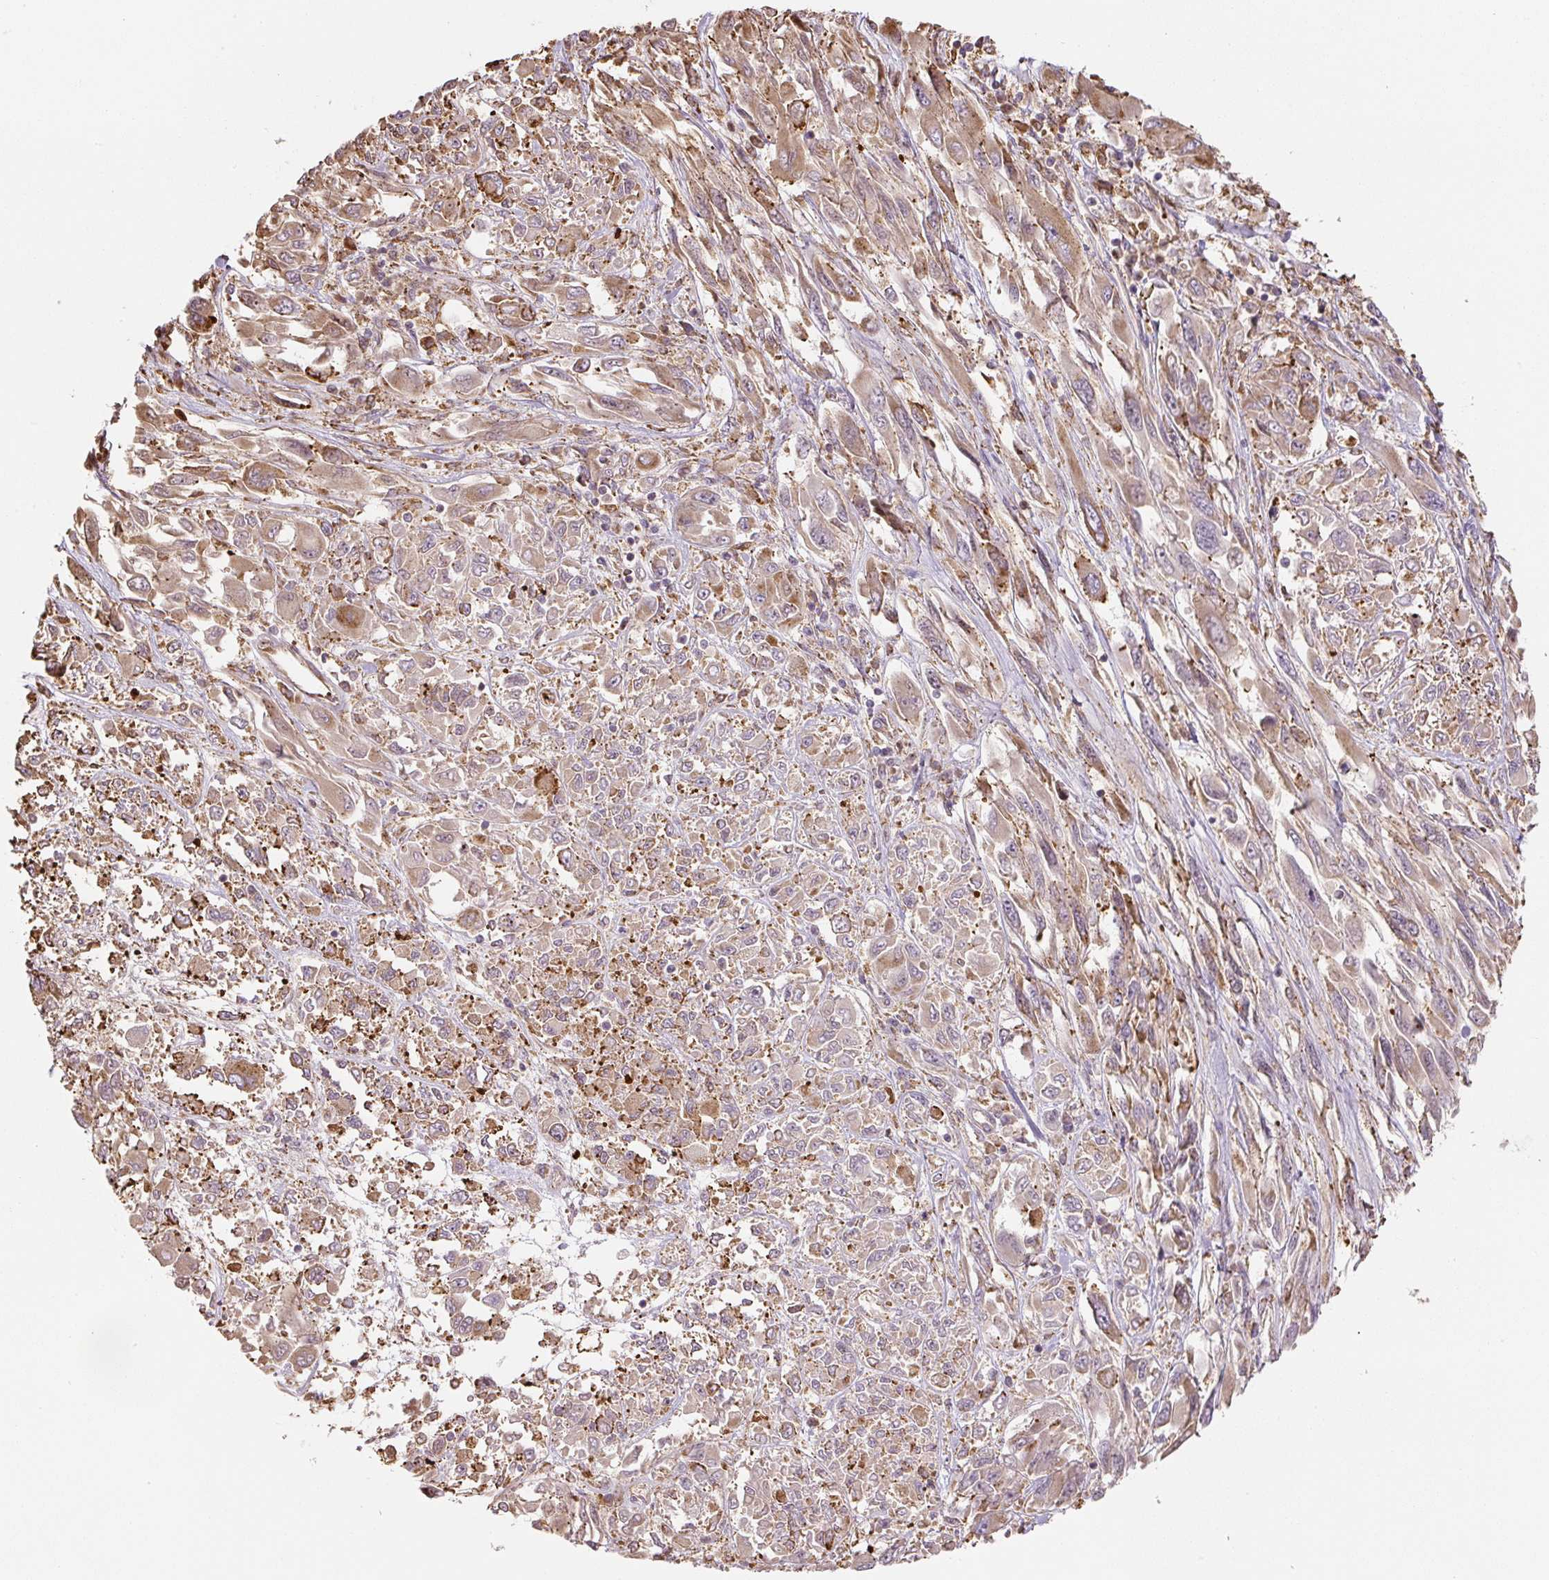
{"staining": {"intensity": "moderate", "quantity": "25%-75%", "location": "cytoplasmic/membranous"}, "tissue": "melanoma", "cell_type": "Tumor cells", "image_type": "cancer", "snomed": [{"axis": "morphology", "description": "Malignant melanoma, NOS"}, {"axis": "topography", "description": "Skin"}], "caption": "Tumor cells demonstrate medium levels of moderate cytoplasmic/membranous positivity in about 25%-75% of cells in human malignant melanoma.", "gene": "RASA1", "patient": {"sex": "female", "age": 91}}